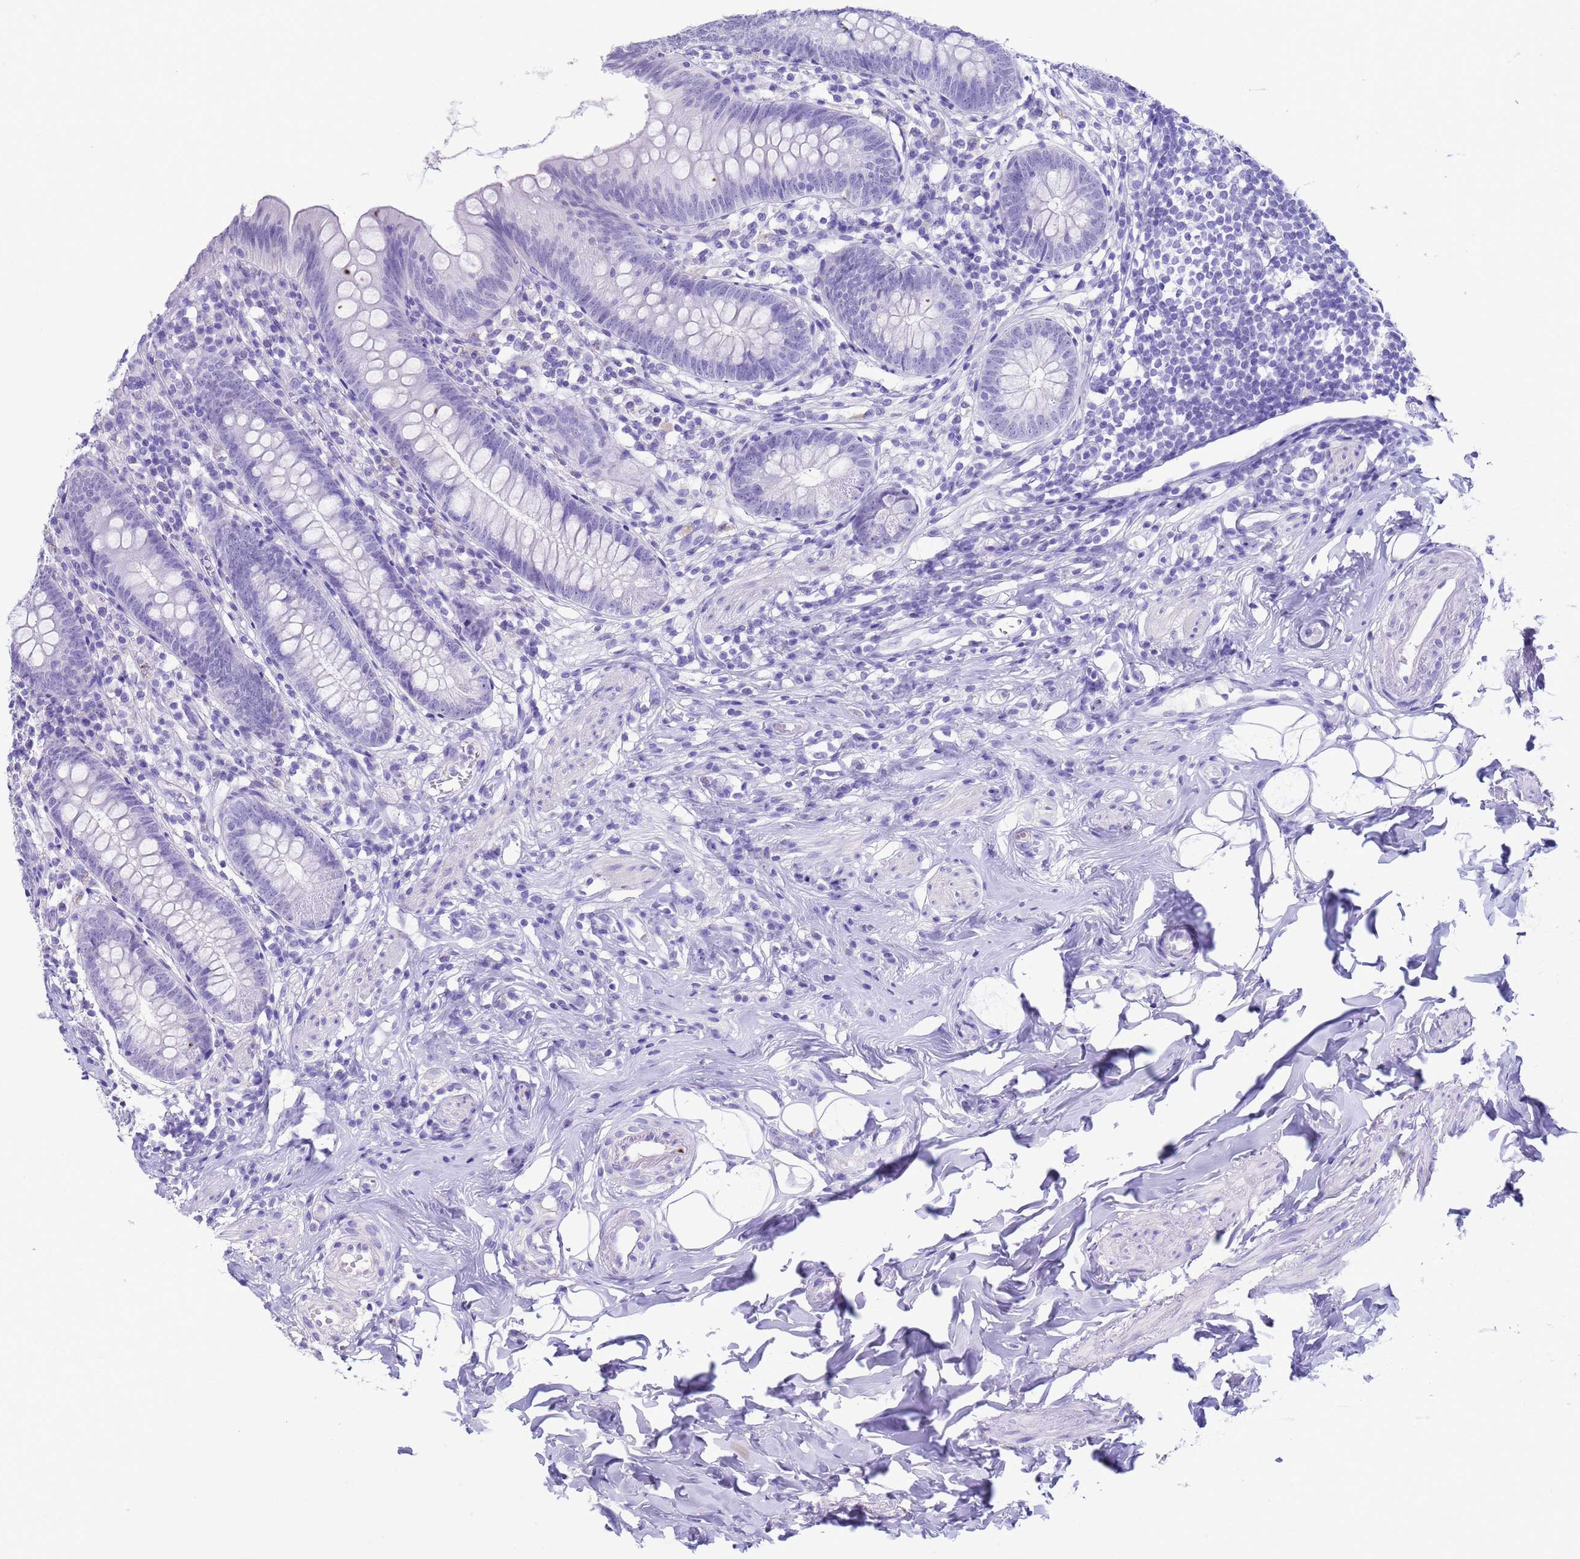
{"staining": {"intensity": "negative", "quantity": "none", "location": "none"}, "tissue": "appendix", "cell_type": "Glandular cells", "image_type": "normal", "snomed": [{"axis": "morphology", "description": "Normal tissue, NOS"}, {"axis": "topography", "description": "Appendix"}], "caption": "An immunohistochemistry image of normal appendix is shown. There is no staining in glandular cells of appendix. Nuclei are stained in blue.", "gene": "CKM", "patient": {"sex": "female", "age": 62}}